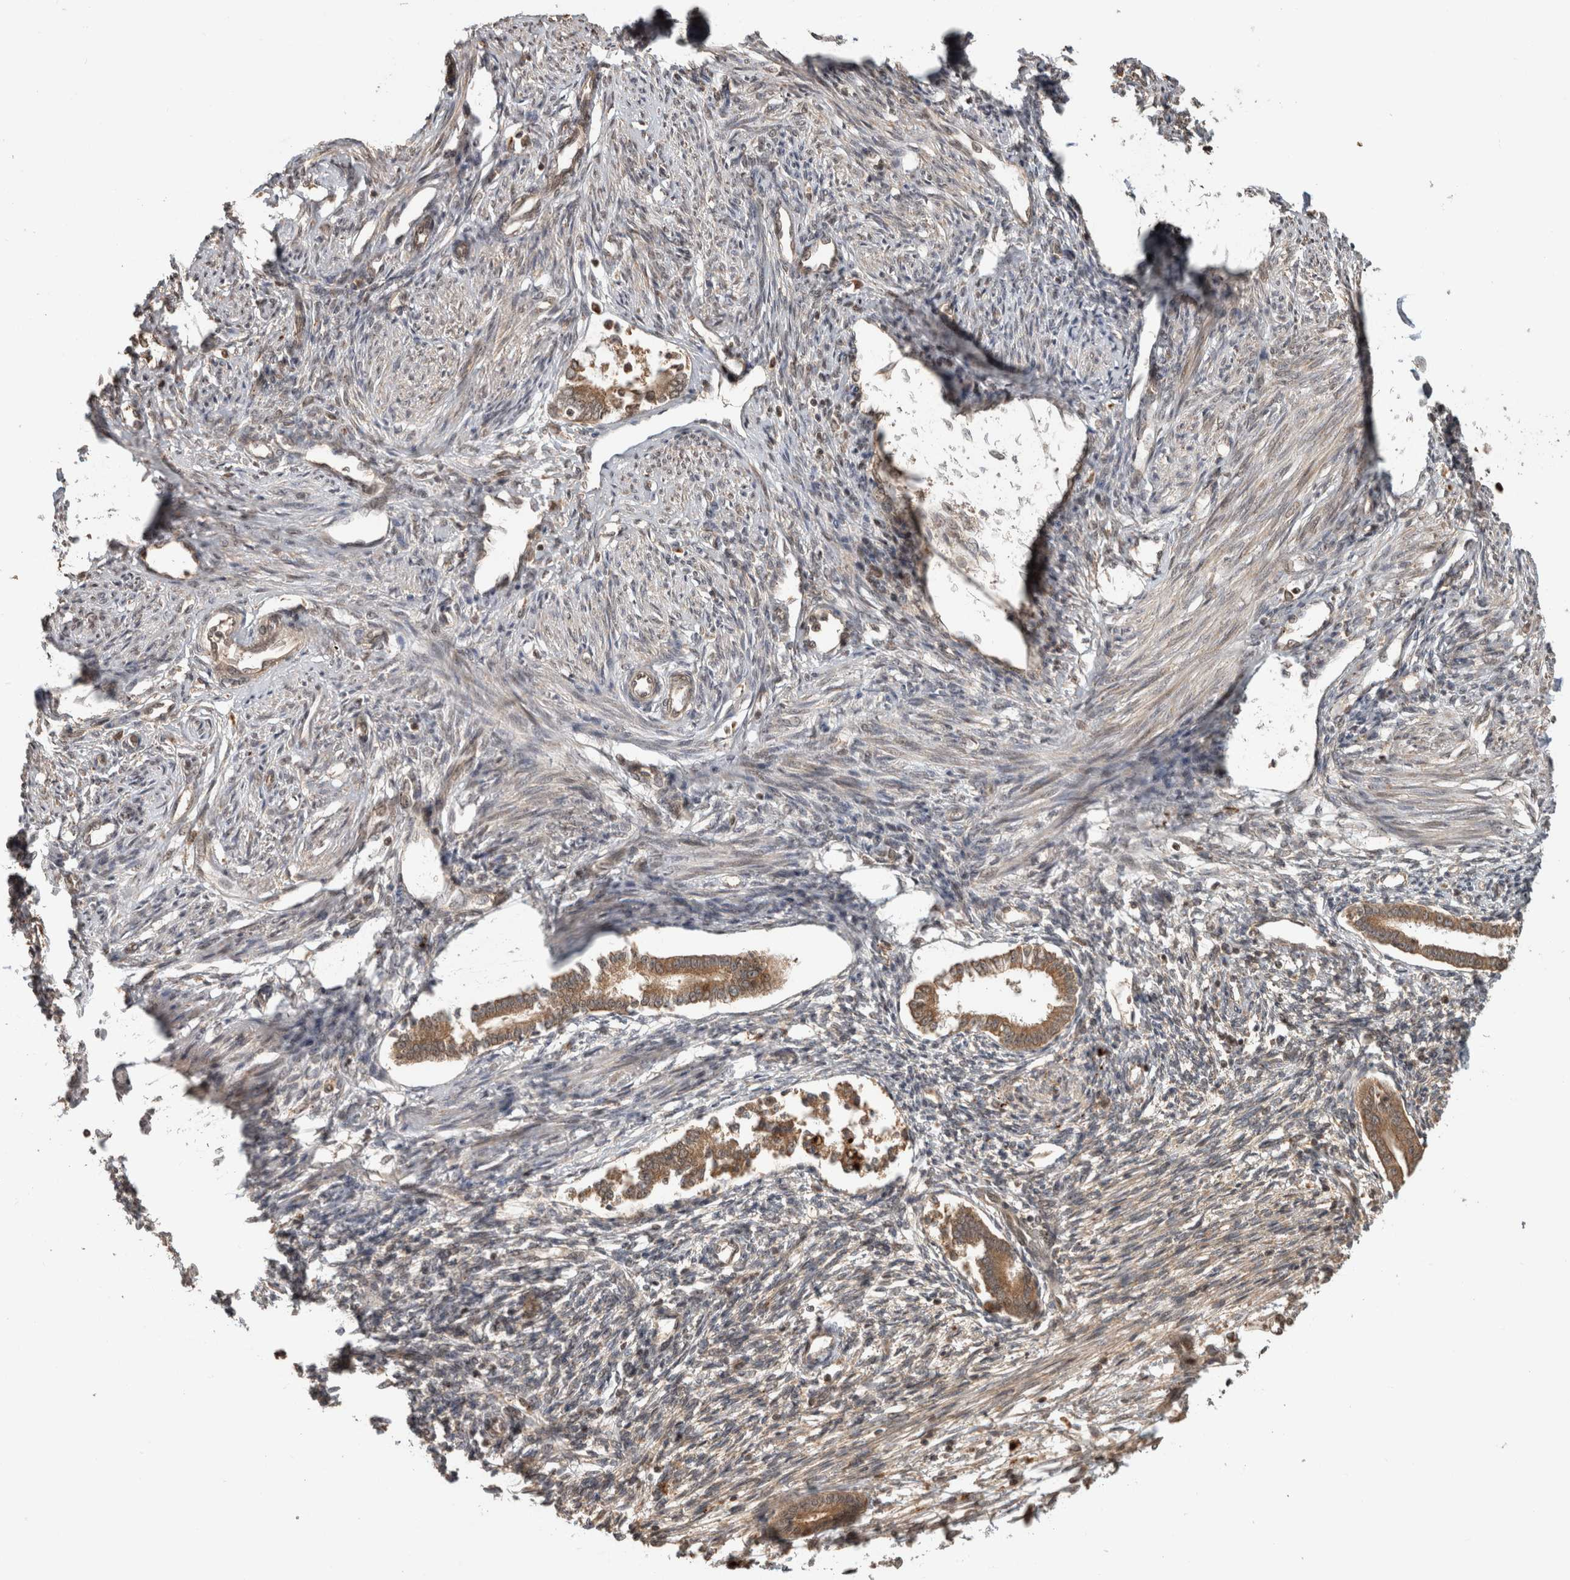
{"staining": {"intensity": "weak", "quantity": "25%-75%", "location": "cytoplasmic/membranous"}, "tissue": "endometrium", "cell_type": "Cells in endometrial stroma", "image_type": "normal", "snomed": [{"axis": "morphology", "description": "Normal tissue, NOS"}, {"axis": "topography", "description": "Endometrium"}], "caption": "Protein expression analysis of unremarkable endometrium shows weak cytoplasmic/membranous expression in approximately 25%-75% of cells in endometrial stroma.", "gene": "PITPNC1", "patient": {"sex": "female", "age": 56}}